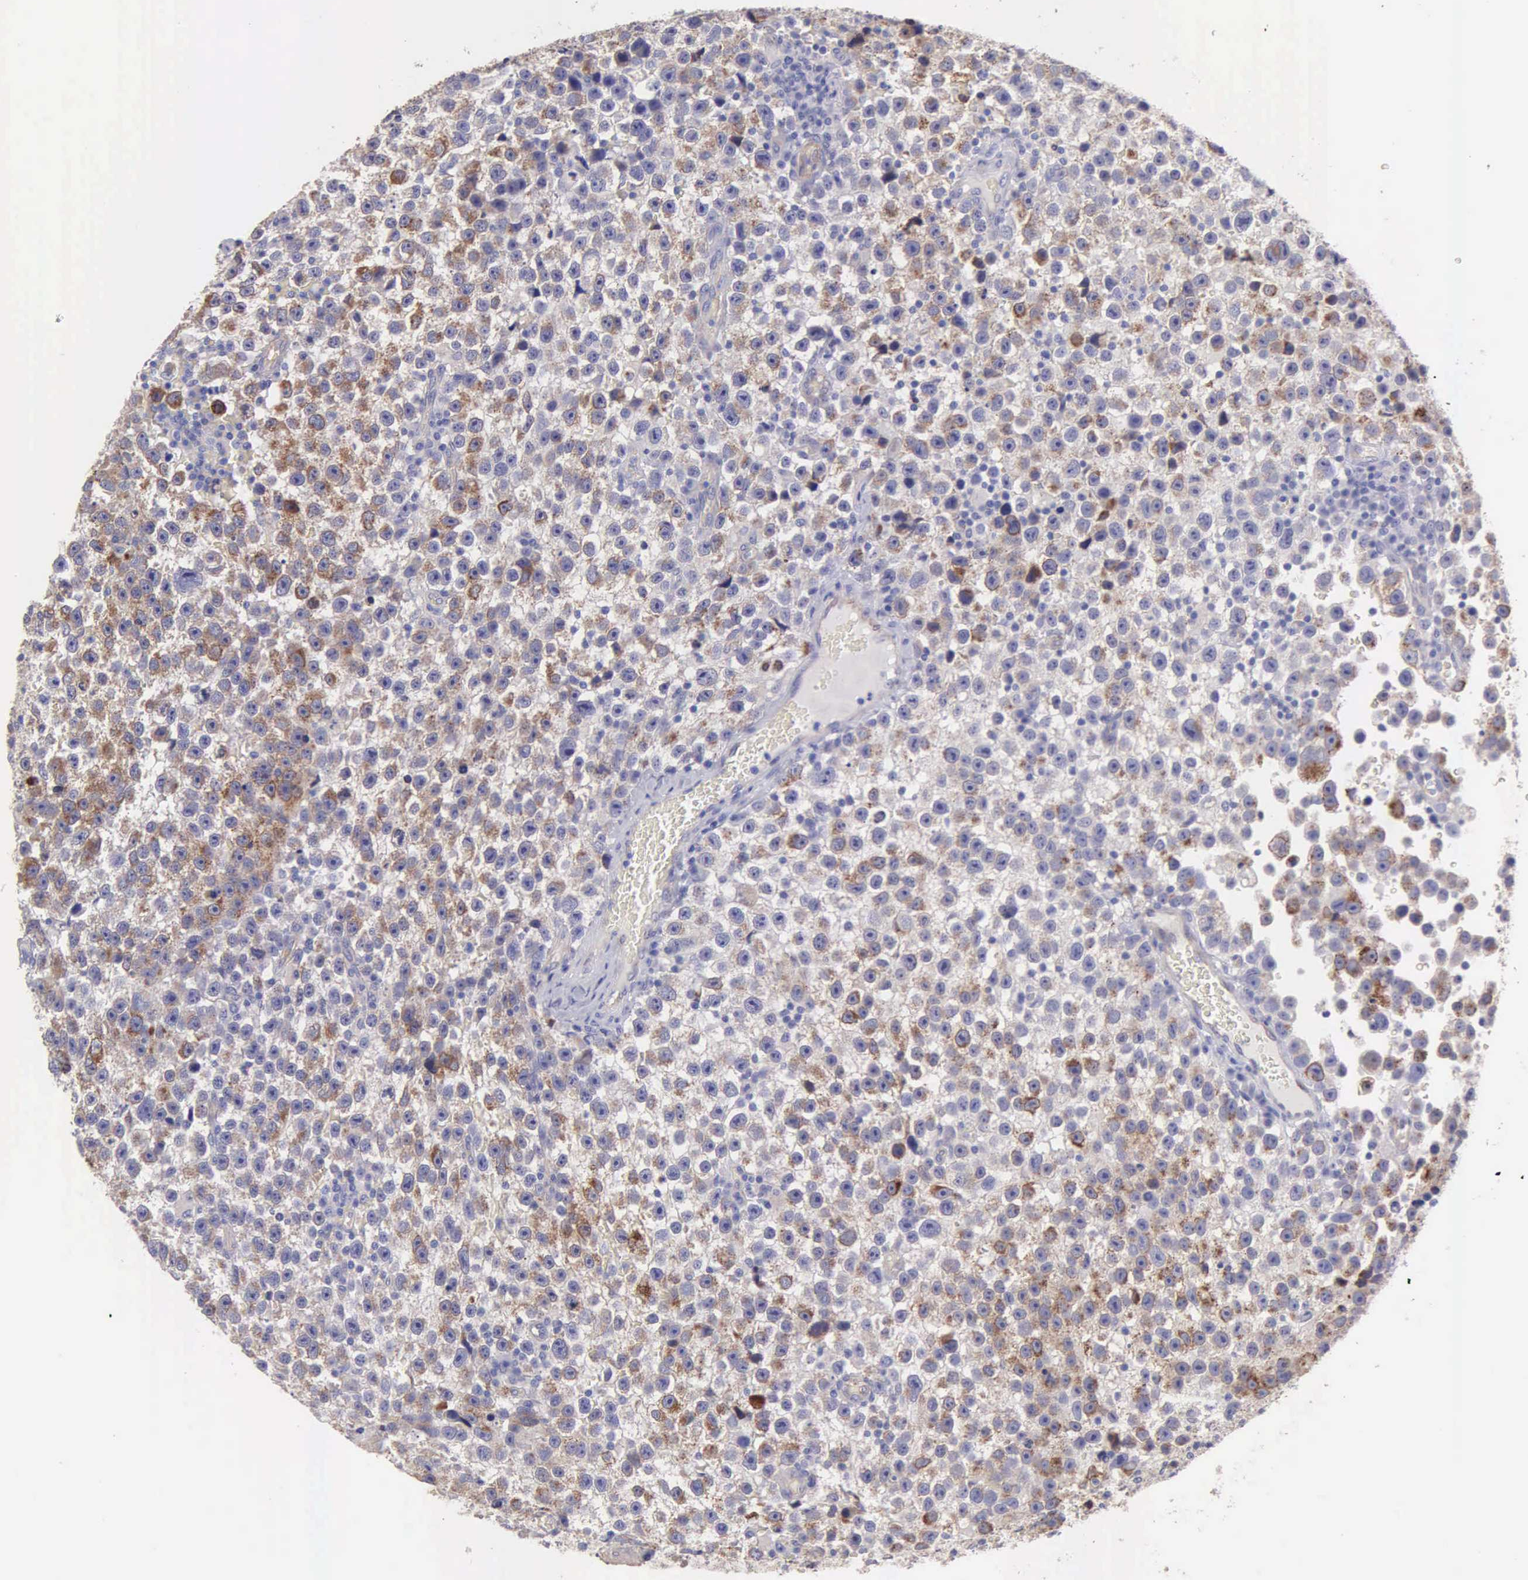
{"staining": {"intensity": "moderate", "quantity": ">75%", "location": "cytoplasmic/membranous"}, "tissue": "testis cancer", "cell_type": "Tumor cells", "image_type": "cancer", "snomed": [{"axis": "morphology", "description": "Seminoma, NOS"}, {"axis": "topography", "description": "Testis"}], "caption": "Testis seminoma stained for a protein reveals moderate cytoplasmic/membranous positivity in tumor cells. The staining is performed using DAB (3,3'-diaminobenzidine) brown chromogen to label protein expression. The nuclei are counter-stained blue using hematoxylin.", "gene": "APP", "patient": {"sex": "male", "age": 33}}